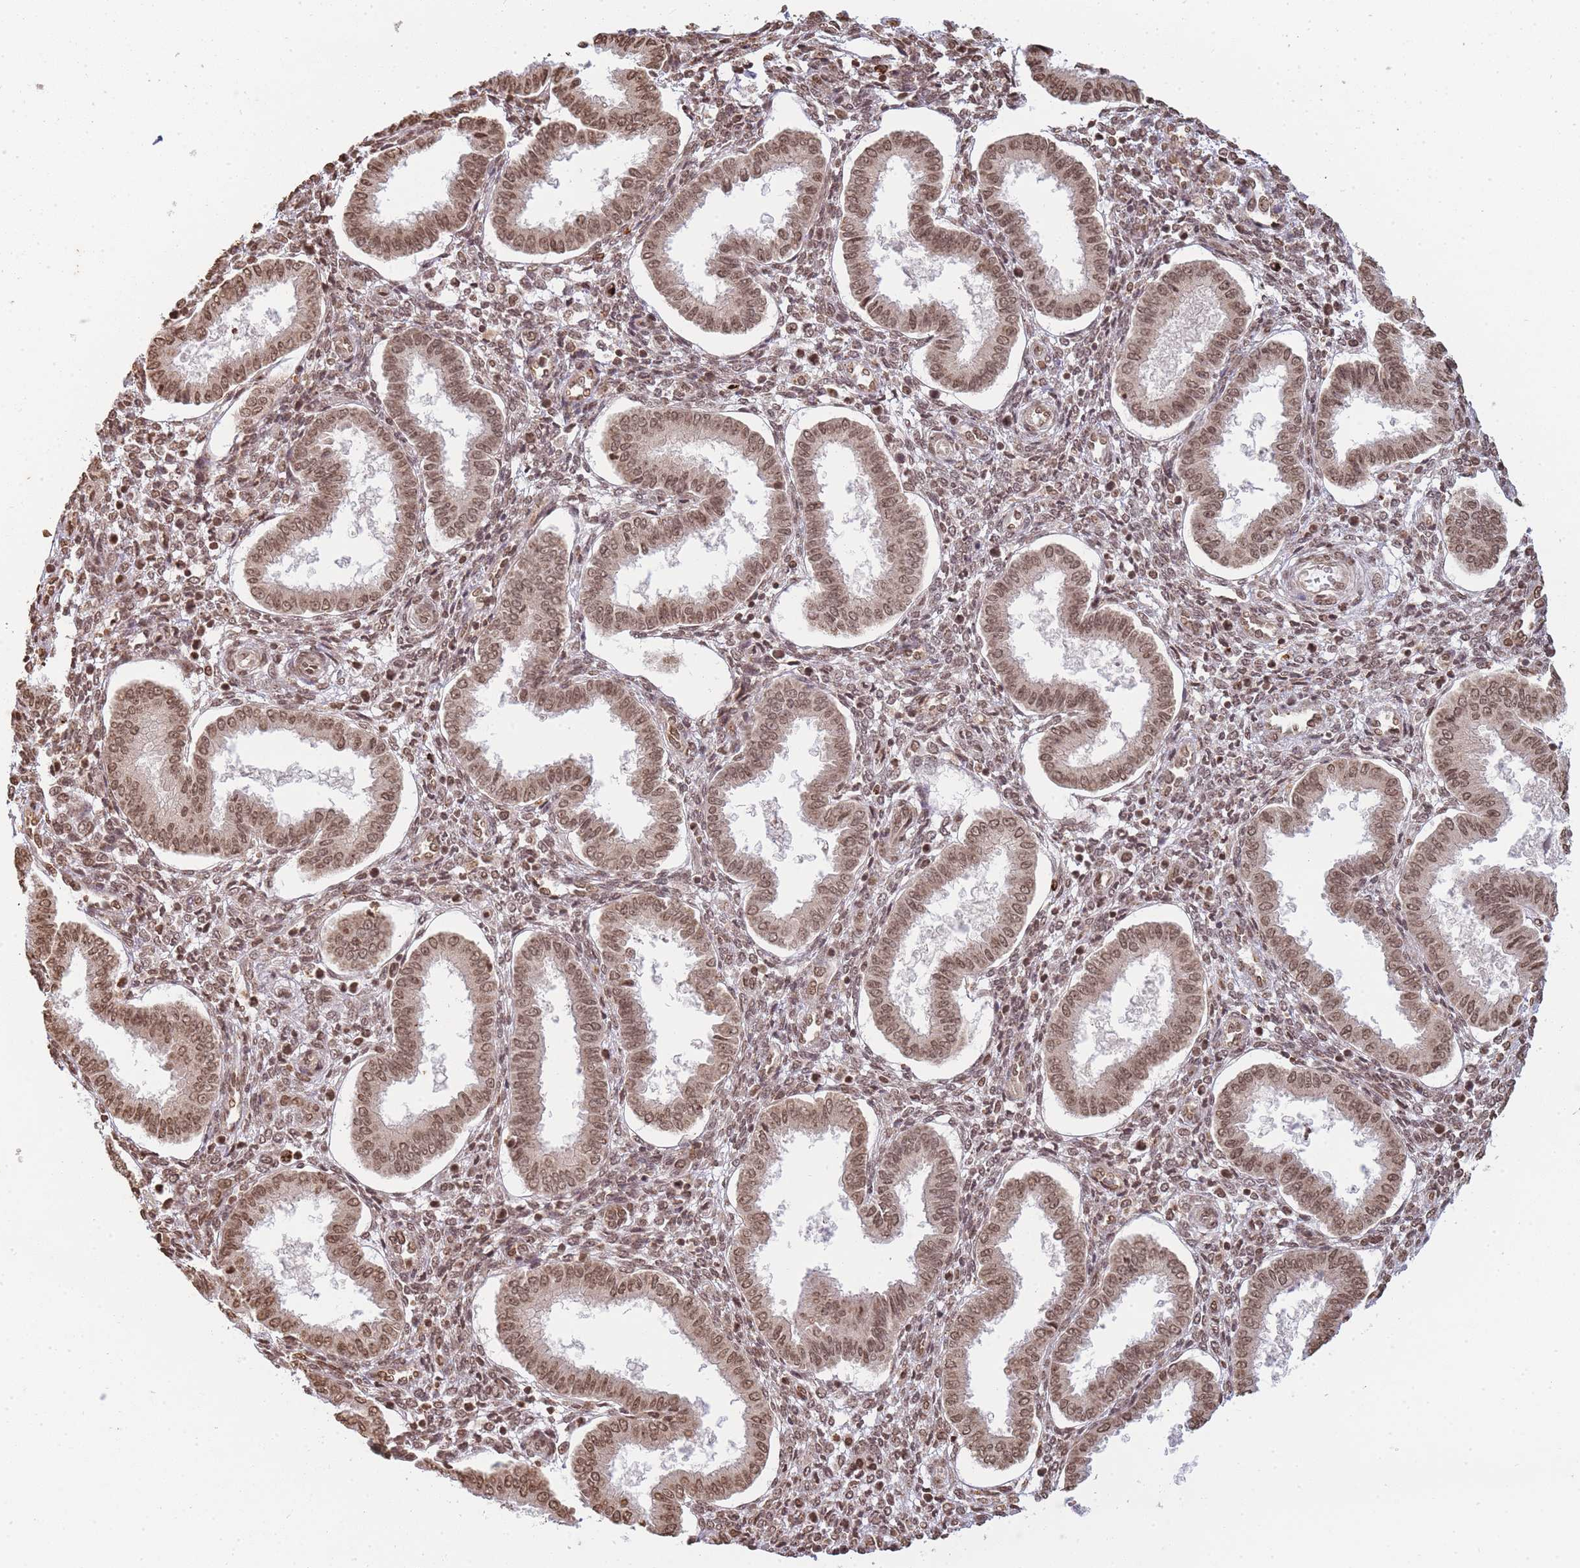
{"staining": {"intensity": "moderate", "quantity": ">75%", "location": "nuclear"}, "tissue": "endometrium", "cell_type": "Cells in endometrial stroma", "image_type": "normal", "snomed": [{"axis": "morphology", "description": "Normal tissue, NOS"}, {"axis": "topography", "description": "Endometrium"}], "caption": "Moderate nuclear staining for a protein is present in approximately >75% of cells in endometrial stroma of benign endometrium using immunohistochemistry (IHC).", "gene": "WWTR1", "patient": {"sex": "female", "age": 24}}